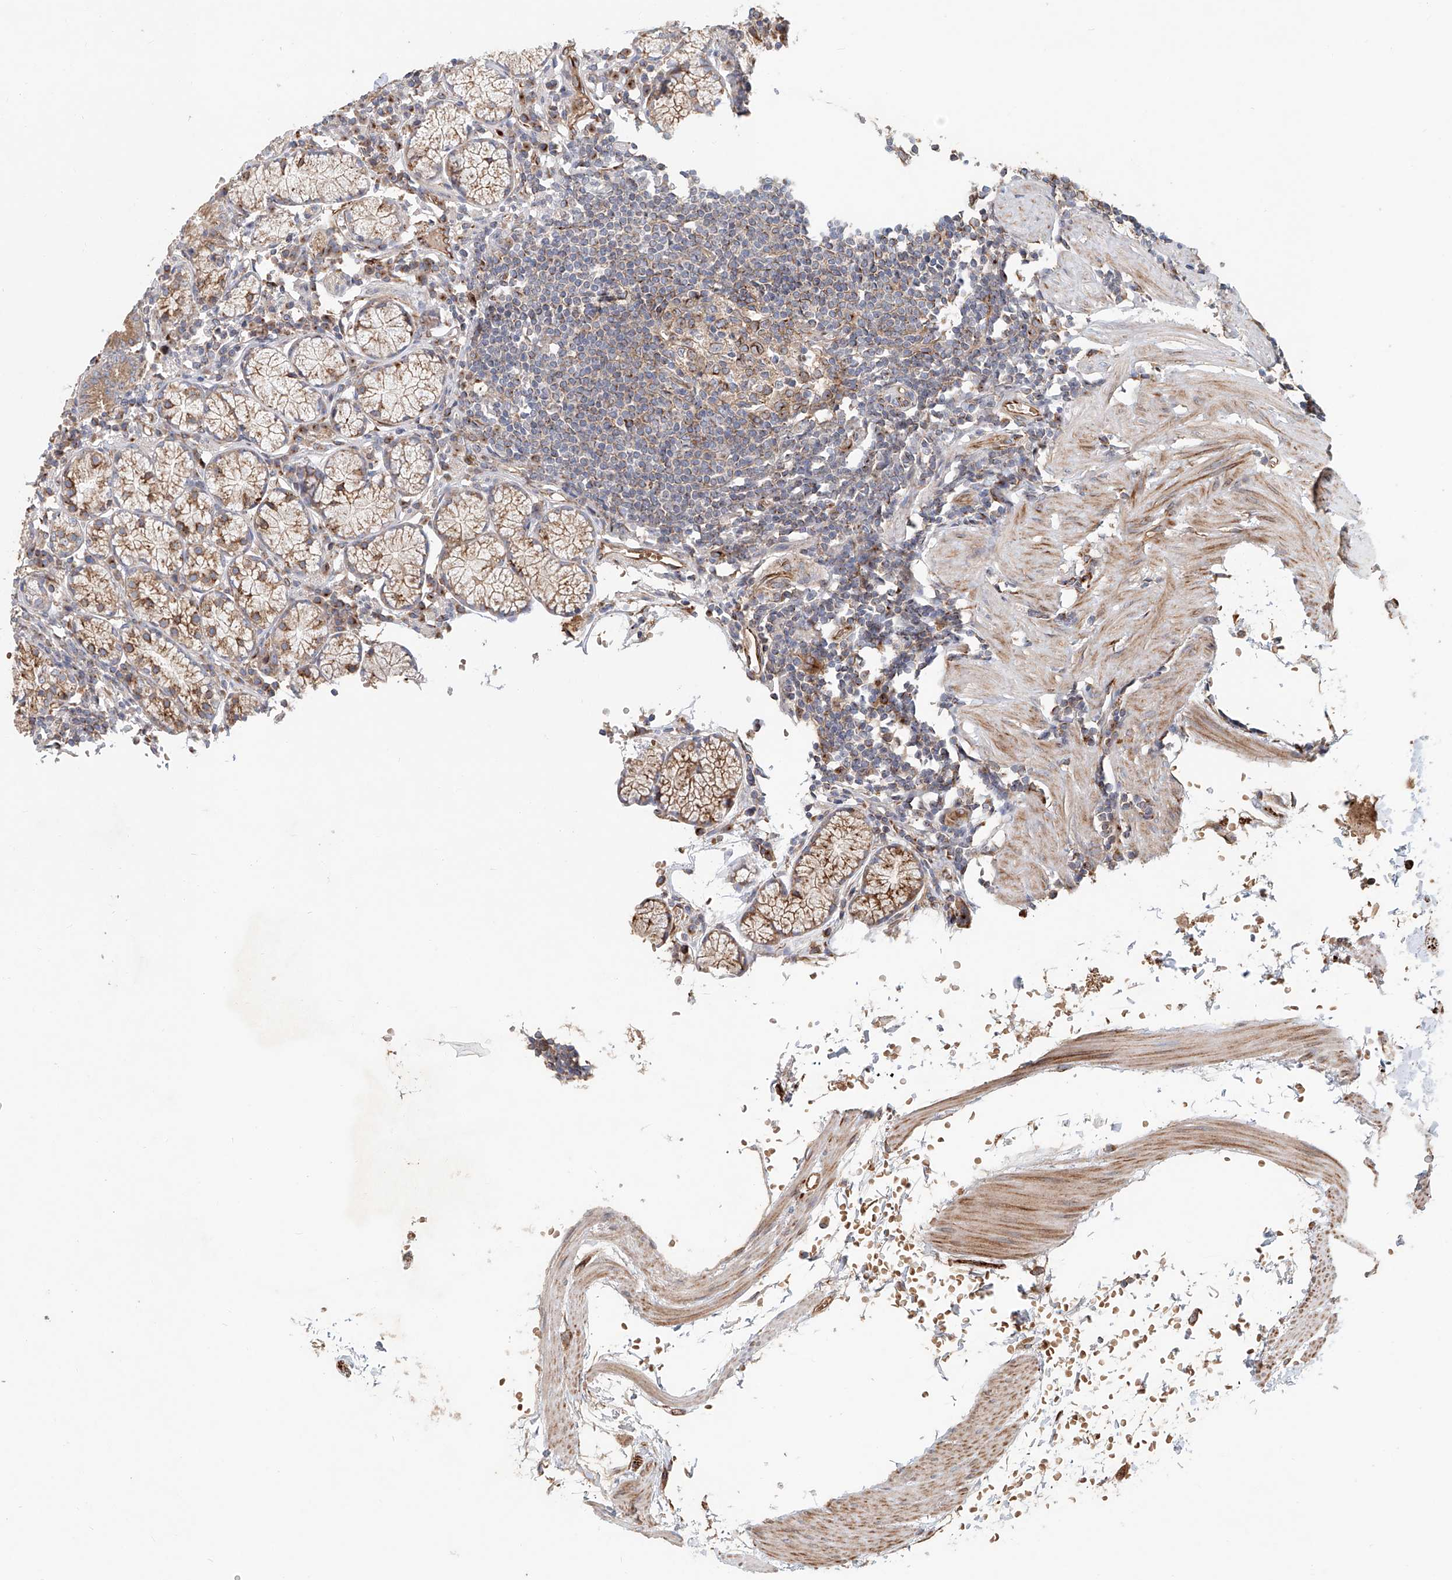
{"staining": {"intensity": "moderate", "quantity": ">75%", "location": "cytoplasmic/membranous"}, "tissue": "stomach", "cell_type": "Glandular cells", "image_type": "normal", "snomed": [{"axis": "morphology", "description": "Normal tissue, NOS"}, {"axis": "topography", "description": "Stomach"}], "caption": "The histopathology image exhibits staining of unremarkable stomach, revealing moderate cytoplasmic/membranous protein positivity (brown color) within glandular cells.", "gene": "HGSNAT", "patient": {"sex": "male", "age": 55}}